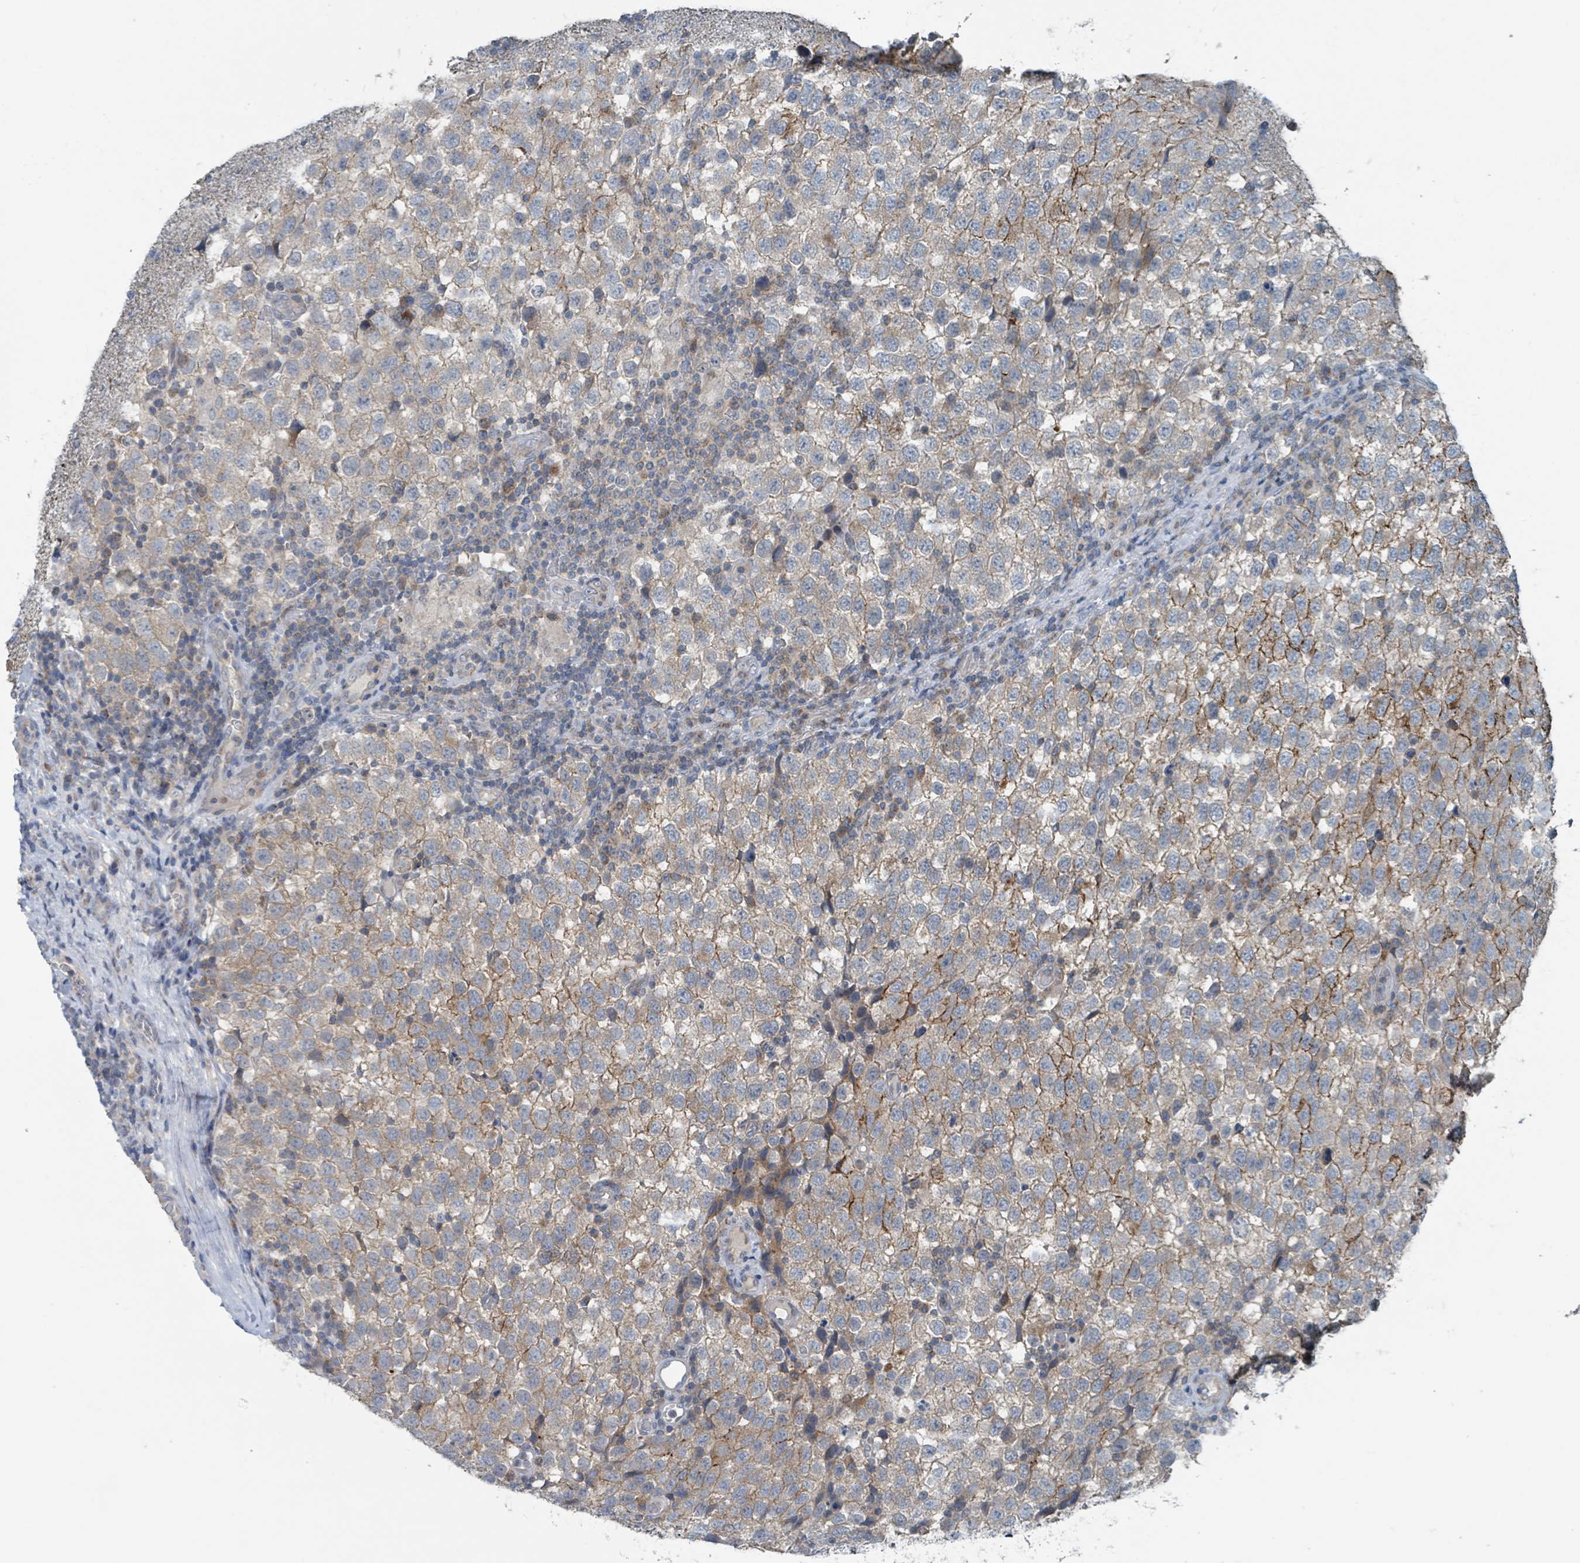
{"staining": {"intensity": "strong", "quantity": "<25%", "location": "cytoplasmic/membranous"}, "tissue": "testis cancer", "cell_type": "Tumor cells", "image_type": "cancer", "snomed": [{"axis": "morphology", "description": "Seminoma, NOS"}, {"axis": "topography", "description": "Testis"}], "caption": "This is an image of immunohistochemistry (IHC) staining of seminoma (testis), which shows strong staining in the cytoplasmic/membranous of tumor cells.", "gene": "ACBD4", "patient": {"sex": "male", "age": 34}}